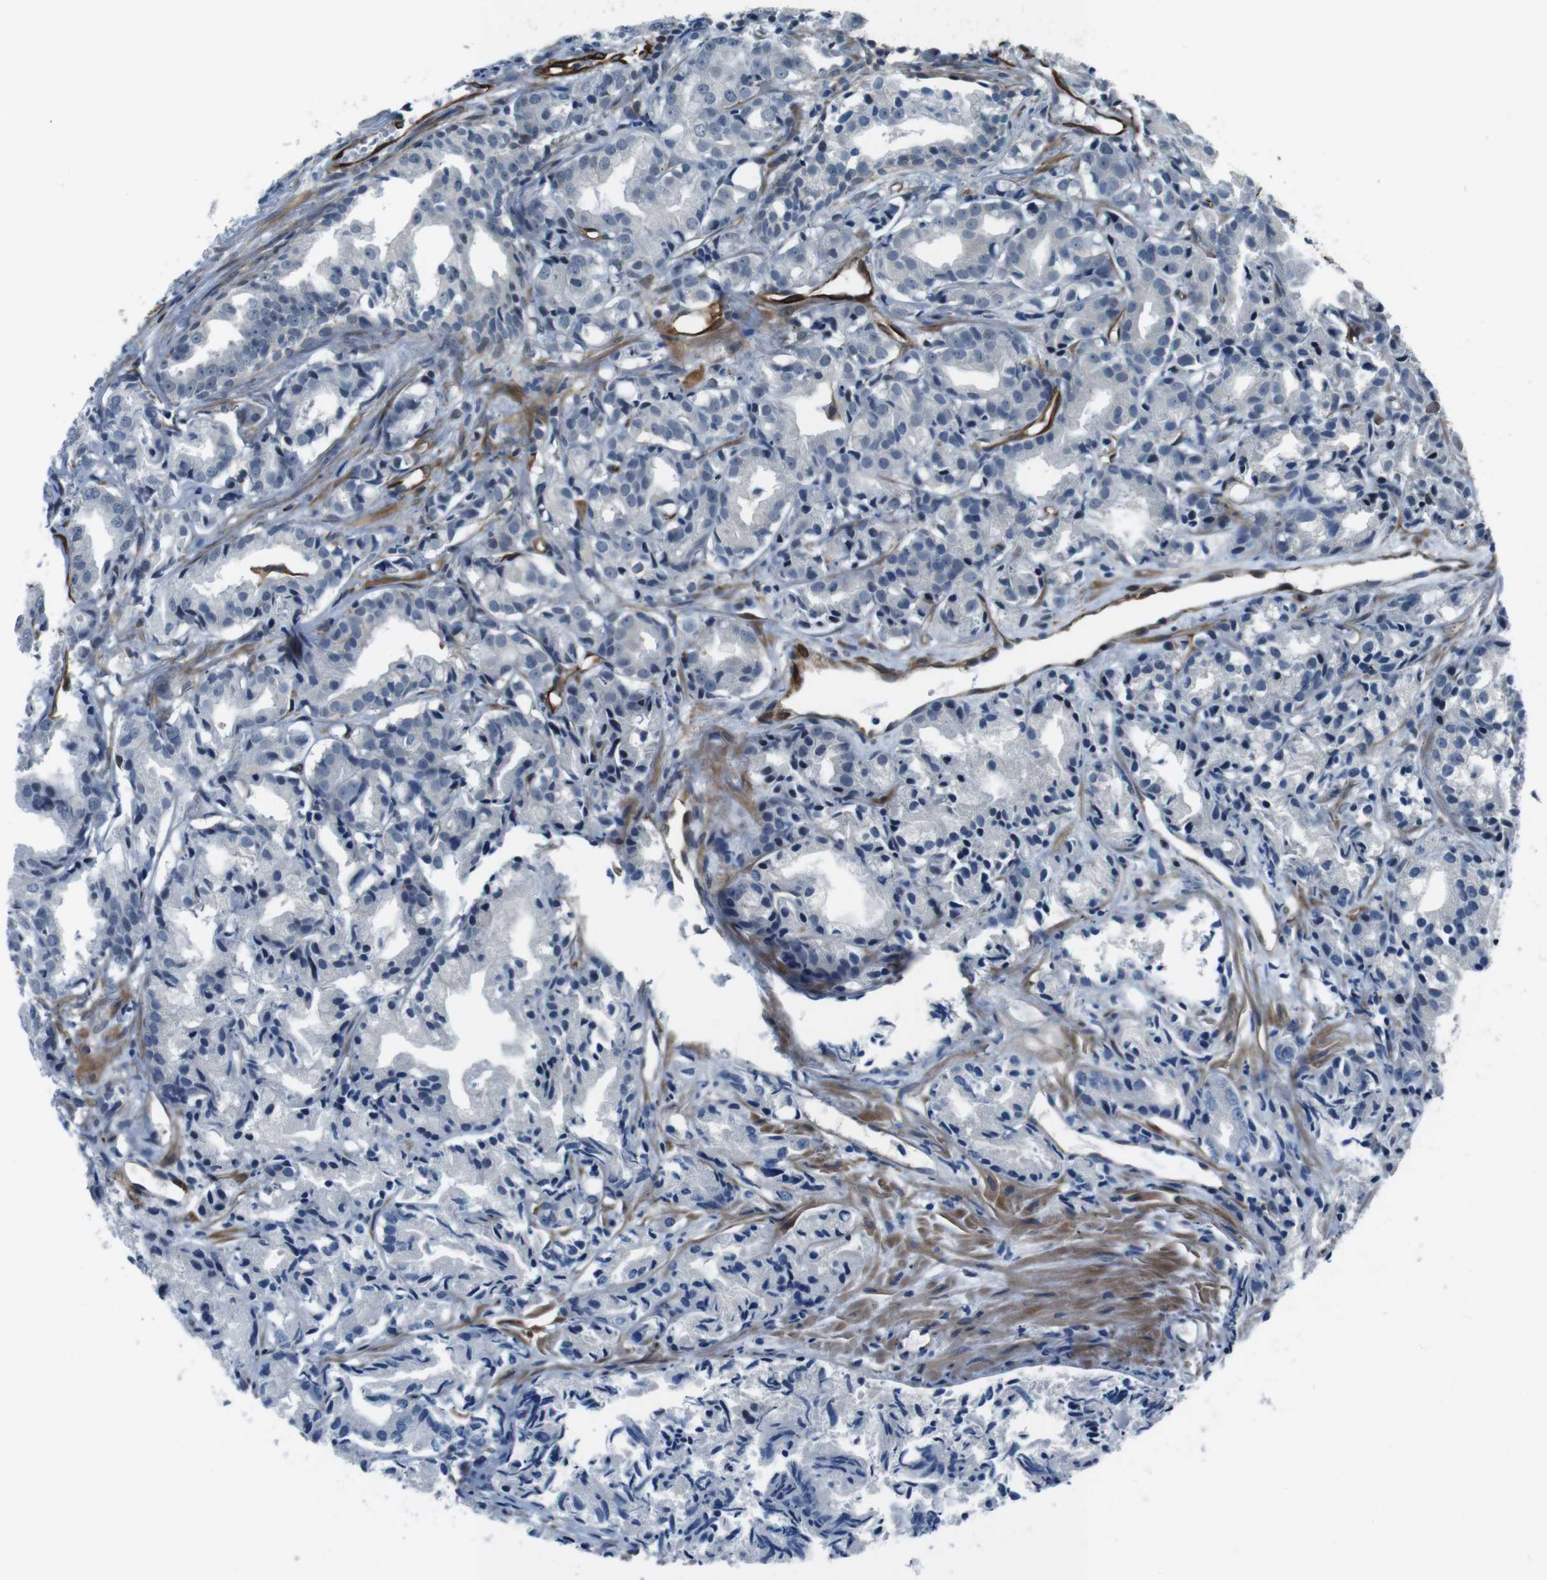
{"staining": {"intensity": "negative", "quantity": "none", "location": "none"}, "tissue": "prostate cancer", "cell_type": "Tumor cells", "image_type": "cancer", "snomed": [{"axis": "morphology", "description": "Adenocarcinoma, Low grade"}, {"axis": "topography", "description": "Prostate"}], "caption": "Immunohistochemistry (IHC) of human prostate adenocarcinoma (low-grade) exhibits no expression in tumor cells.", "gene": "LRRC49", "patient": {"sex": "male", "age": 72}}